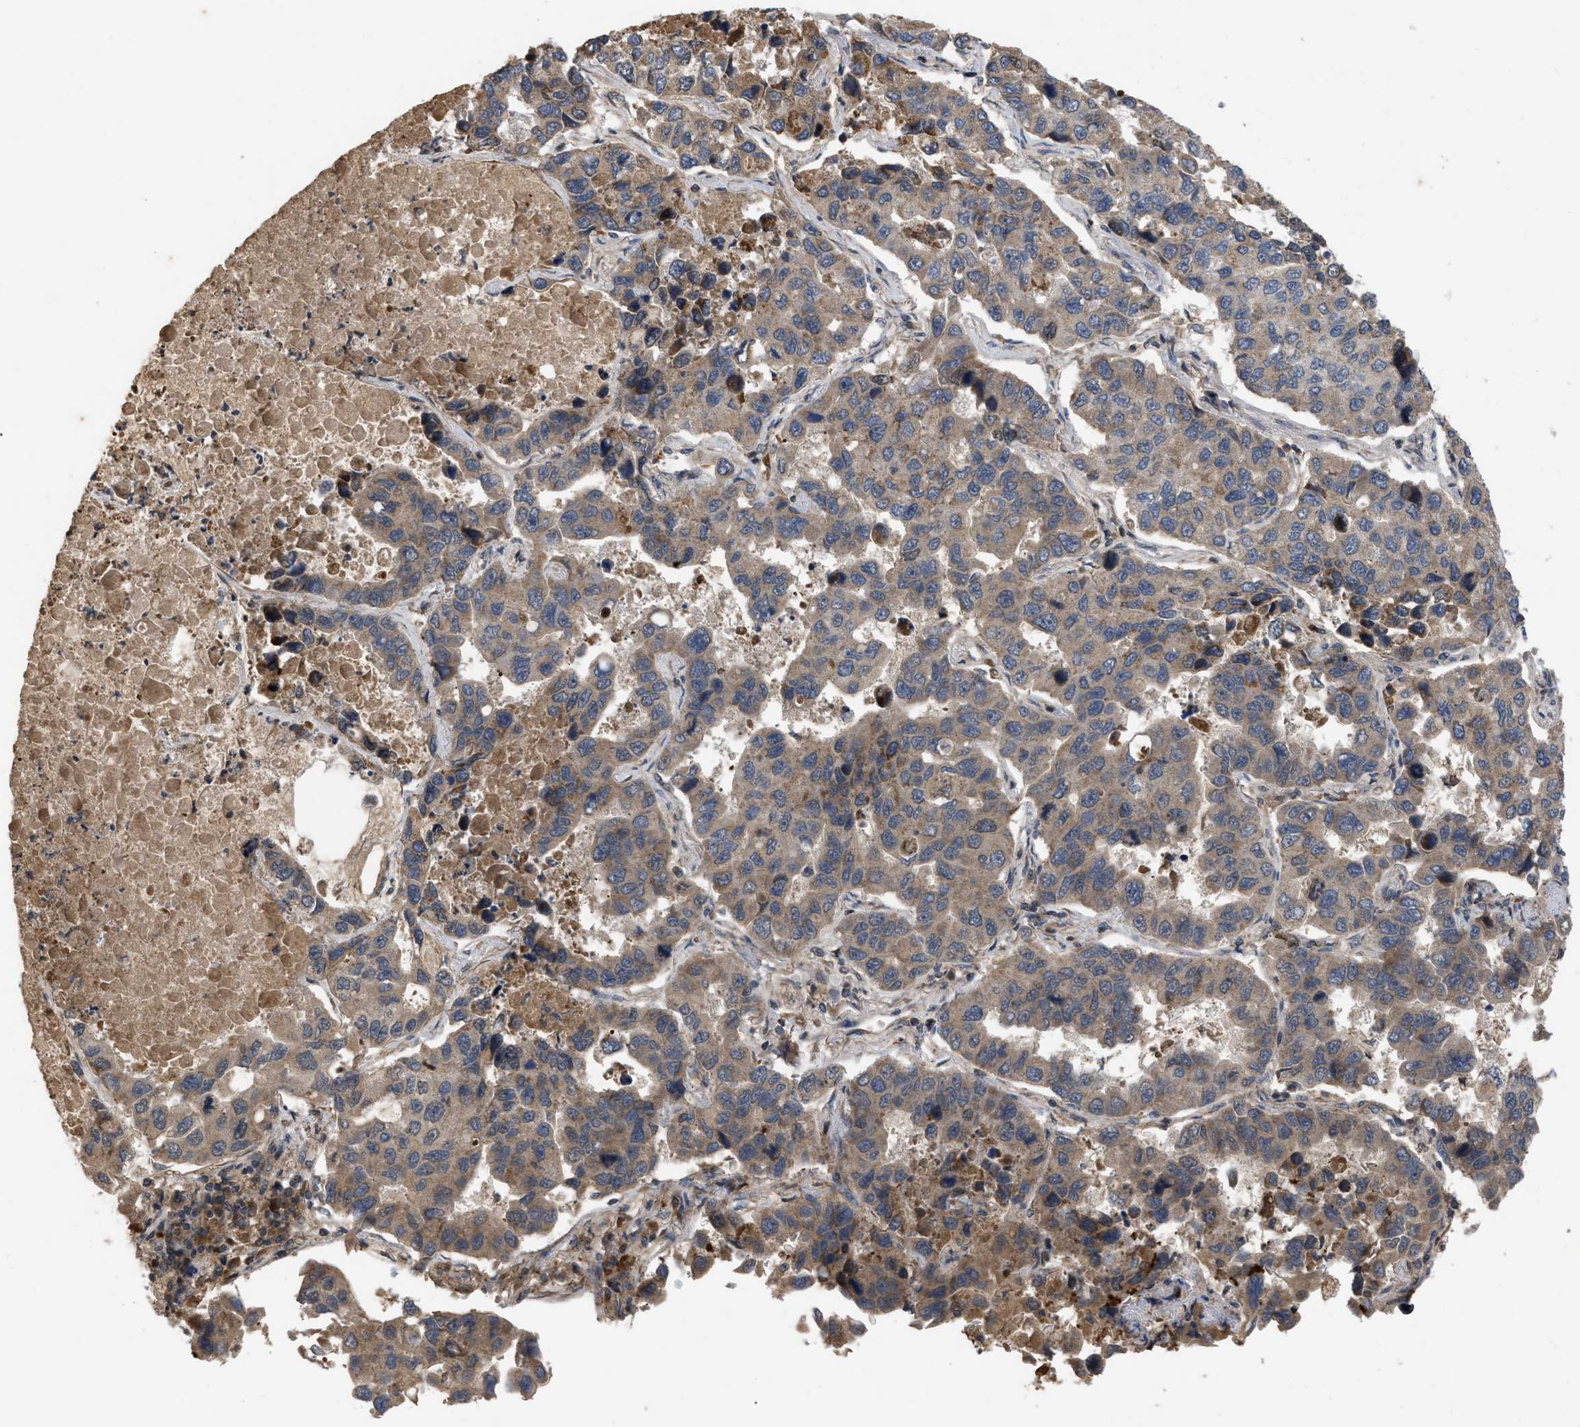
{"staining": {"intensity": "moderate", "quantity": ">75%", "location": "cytoplasmic/membranous"}, "tissue": "lung cancer", "cell_type": "Tumor cells", "image_type": "cancer", "snomed": [{"axis": "morphology", "description": "Adenocarcinoma, NOS"}, {"axis": "topography", "description": "Lung"}], "caption": "IHC staining of adenocarcinoma (lung), which displays medium levels of moderate cytoplasmic/membranous staining in about >75% of tumor cells indicating moderate cytoplasmic/membranous protein positivity. The staining was performed using DAB (3,3'-diaminobenzidine) (brown) for protein detection and nuclei were counterstained in hematoxylin (blue).", "gene": "RAB2A", "patient": {"sex": "male", "age": 64}}